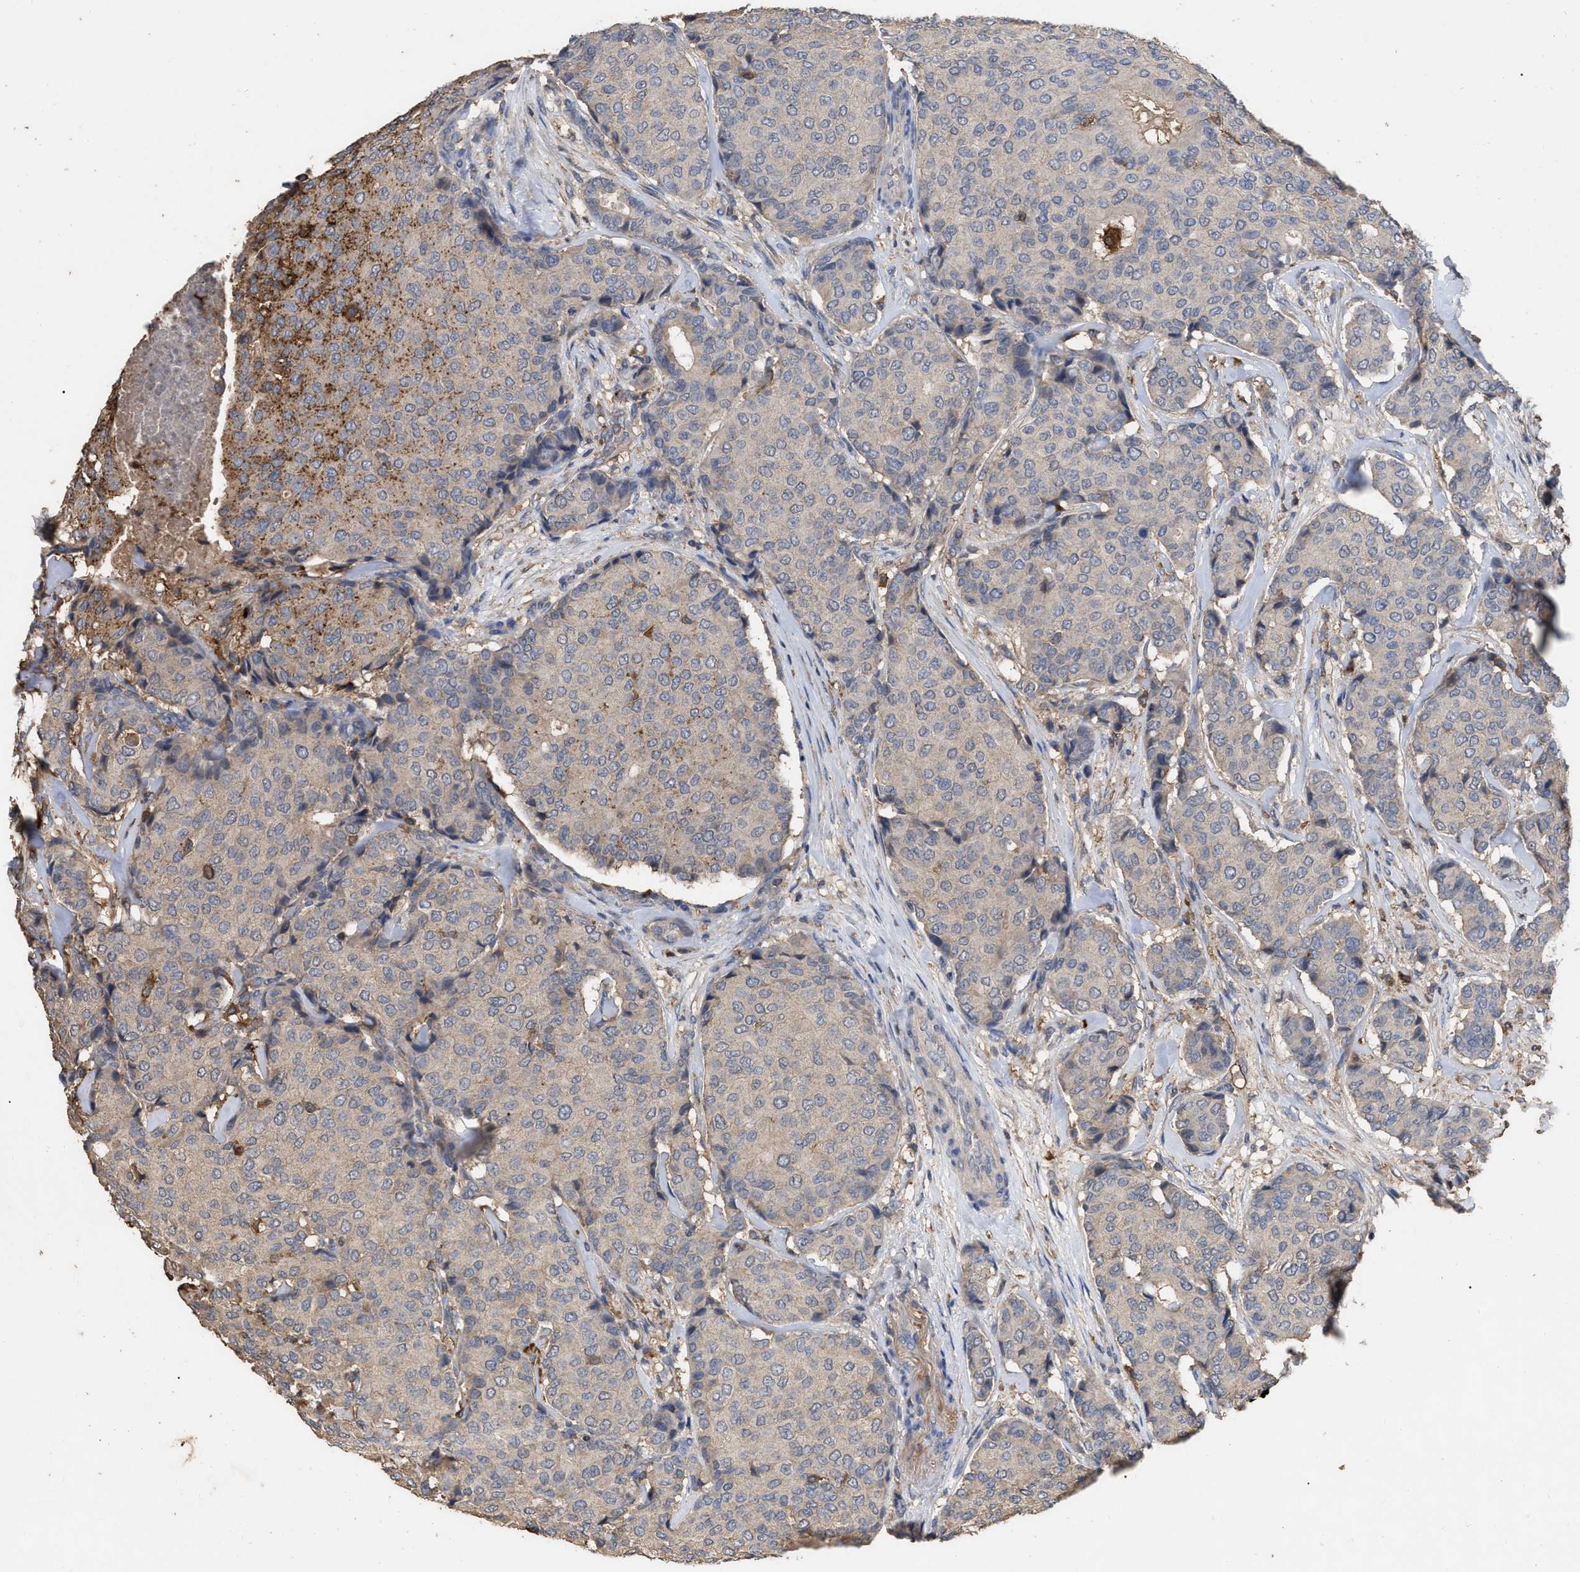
{"staining": {"intensity": "weak", "quantity": "<25%", "location": "cytoplasmic/membranous"}, "tissue": "breast cancer", "cell_type": "Tumor cells", "image_type": "cancer", "snomed": [{"axis": "morphology", "description": "Duct carcinoma"}, {"axis": "topography", "description": "Breast"}], "caption": "This is a micrograph of immunohistochemistry staining of breast cancer, which shows no positivity in tumor cells. The staining was performed using DAB (3,3'-diaminobenzidine) to visualize the protein expression in brown, while the nuclei were stained in blue with hematoxylin (Magnification: 20x).", "gene": "GPR179", "patient": {"sex": "female", "age": 75}}